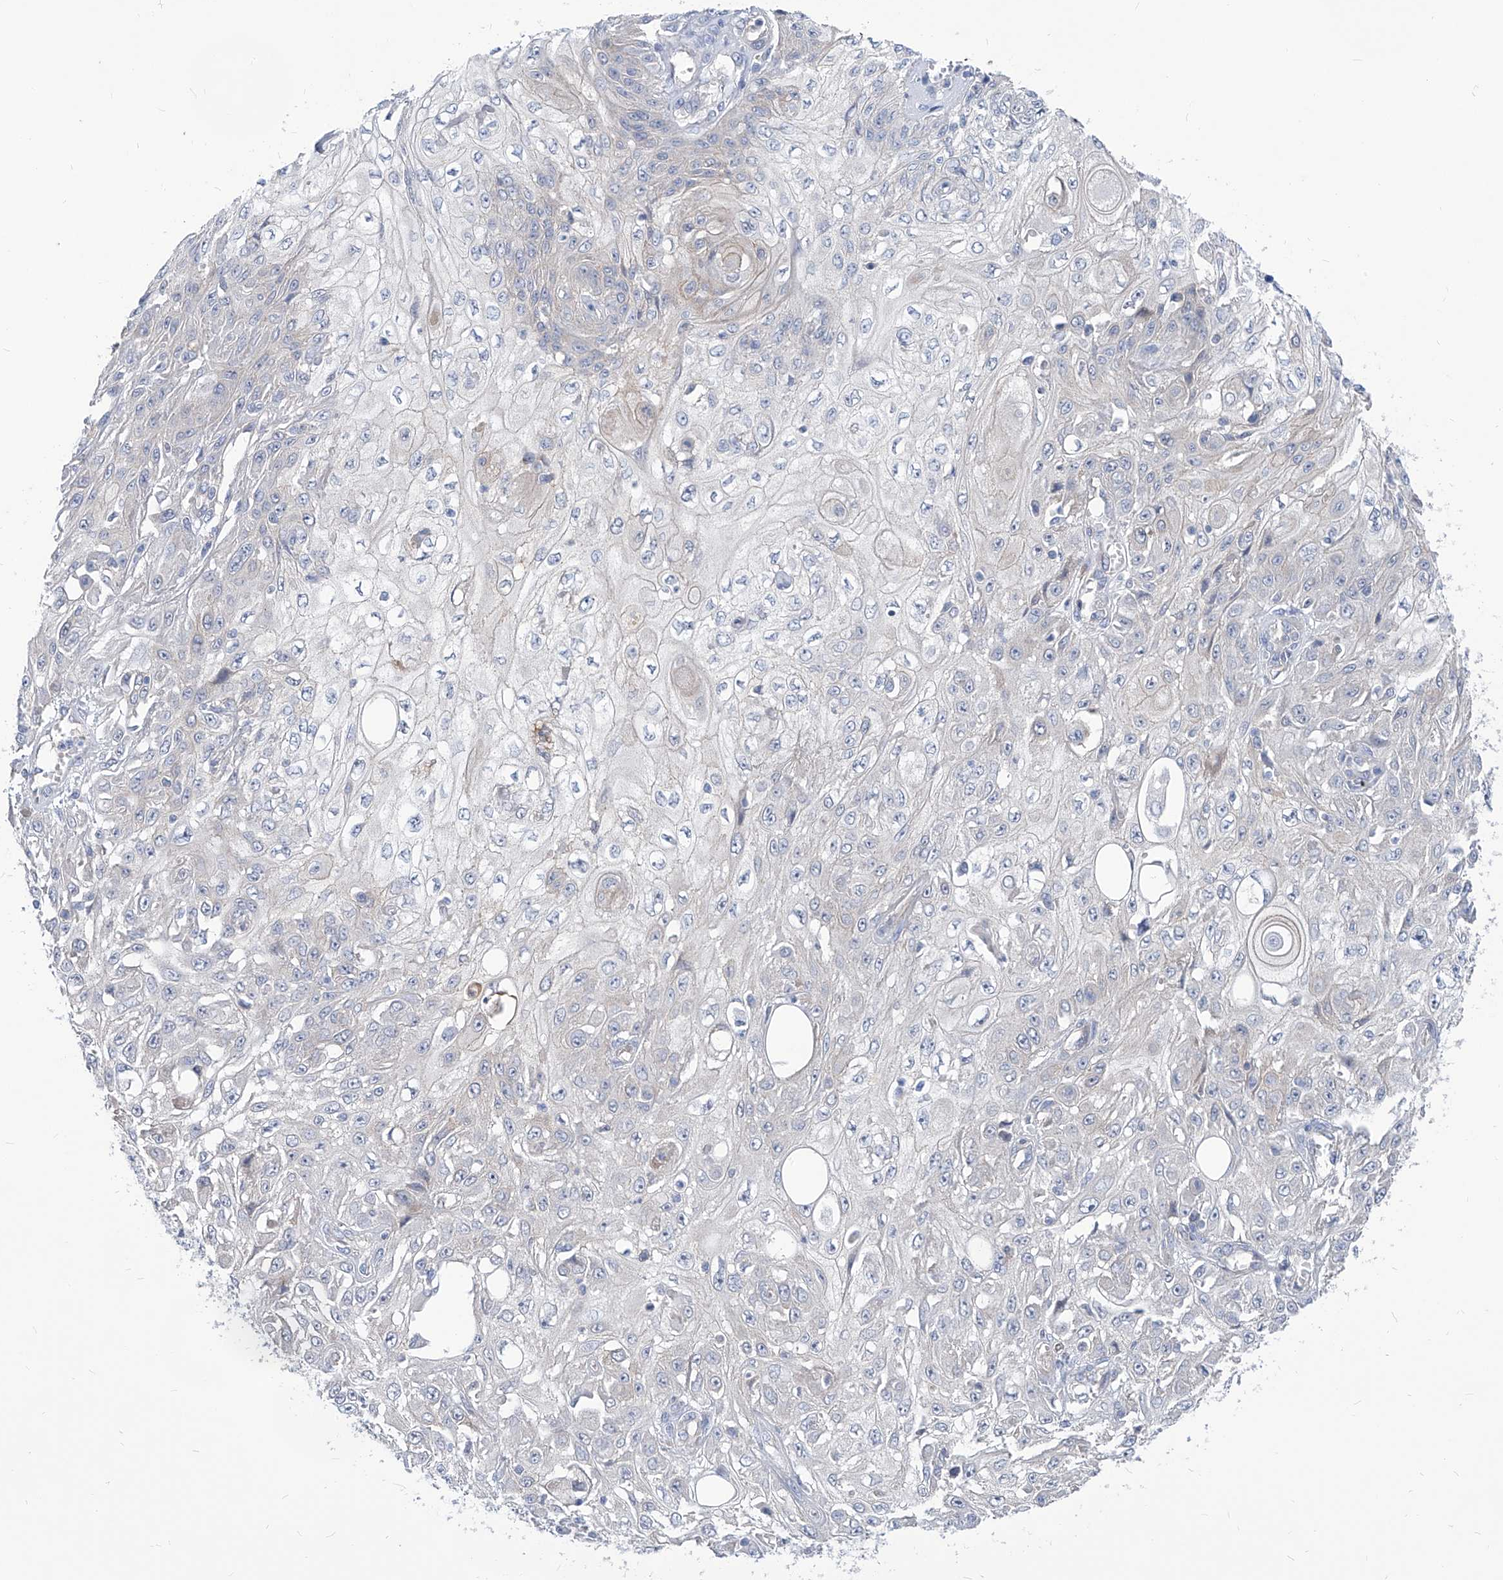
{"staining": {"intensity": "negative", "quantity": "none", "location": "none"}, "tissue": "skin cancer", "cell_type": "Tumor cells", "image_type": "cancer", "snomed": [{"axis": "morphology", "description": "Squamous cell carcinoma, NOS"}, {"axis": "morphology", "description": "Squamous cell carcinoma, metastatic, NOS"}, {"axis": "topography", "description": "Skin"}, {"axis": "topography", "description": "Lymph node"}], "caption": "IHC of human skin metastatic squamous cell carcinoma exhibits no positivity in tumor cells.", "gene": "AKAP10", "patient": {"sex": "male", "age": 75}}